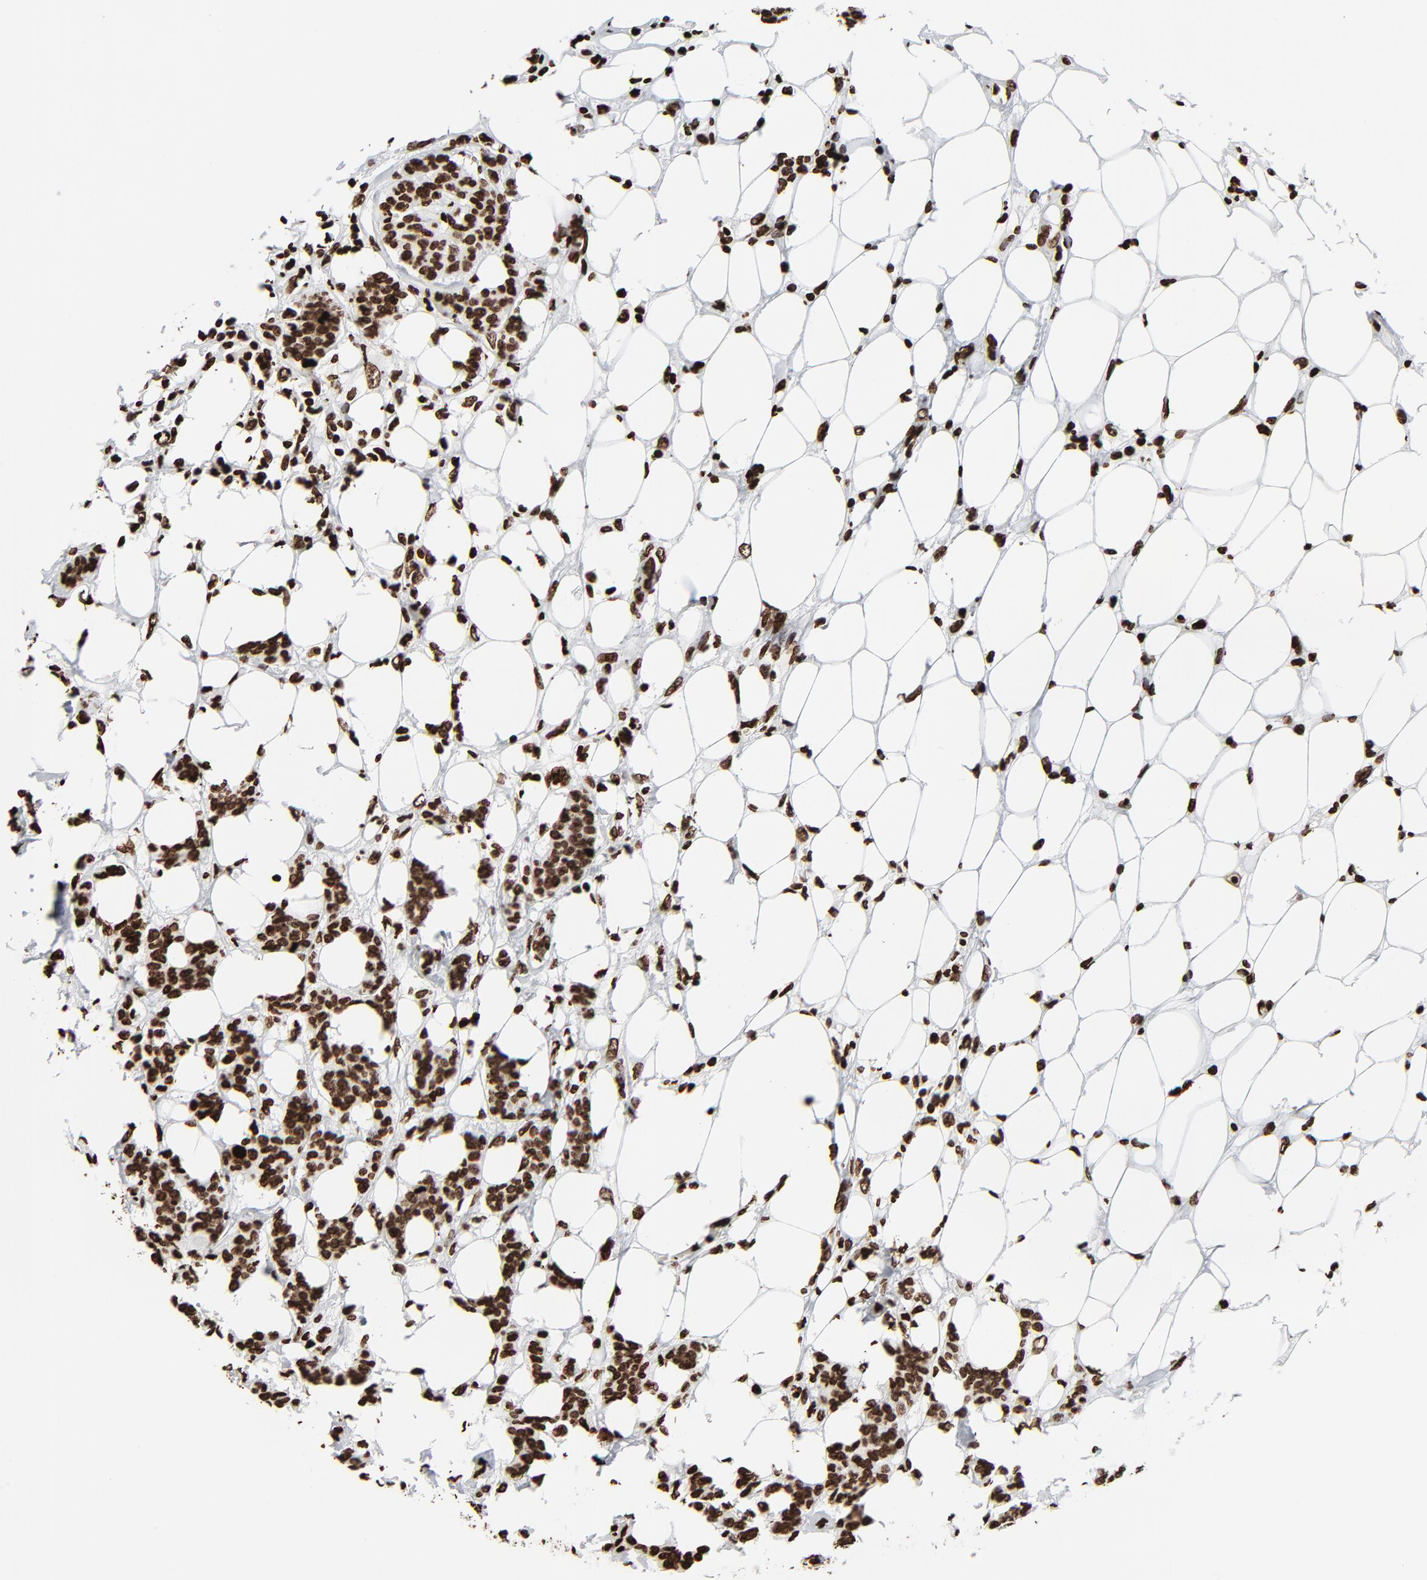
{"staining": {"intensity": "strong", "quantity": ">75%", "location": "nuclear"}, "tissue": "breast cancer", "cell_type": "Tumor cells", "image_type": "cancer", "snomed": [{"axis": "morphology", "description": "Duct carcinoma"}, {"axis": "topography", "description": "Breast"}], "caption": "IHC of human breast cancer (infiltrating ductal carcinoma) reveals high levels of strong nuclear staining in approximately >75% of tumor cells. (DAB (3,3'-diaminobenzidine) IHC, brown staining for protein, blue staining for nuclei).", "gene": "H3-4", "patient": {"sex": "female", "age": 40}}